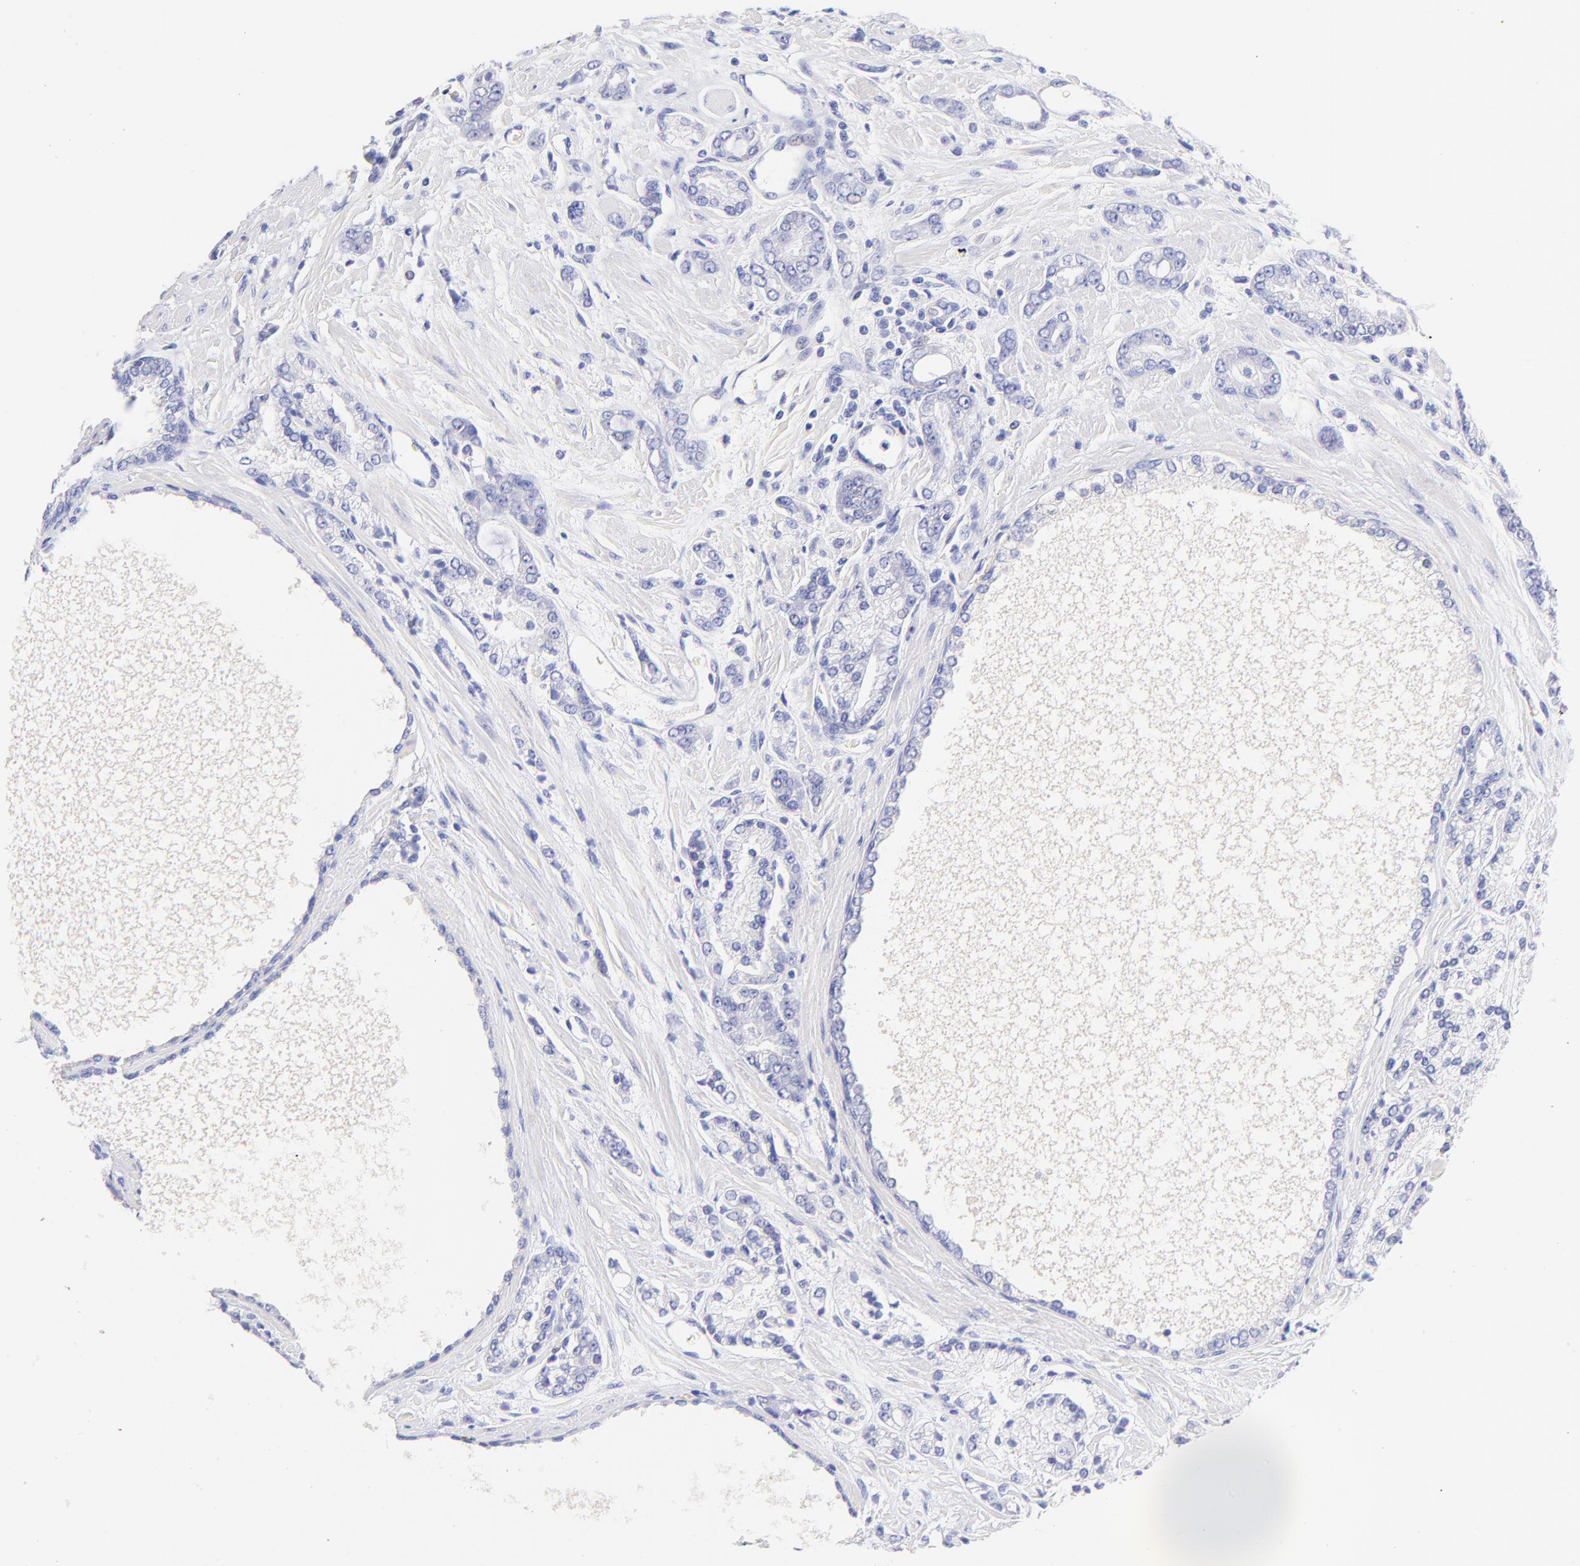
{"staining": {"intensity": "negative", "quantity": "none", "location": "none"}, "tissue": "prostate cancer", "cell_type": "Tumor cells", "image_type": "cancer", "snomed": [{"axis": "morphology", "description": "Adenocarcinoma, High grade"}, {"axis": "topography", "description": "Prostate"}], "caption": "Immunohistochemistry photomicrograph of prostate cancer stained for a protein (brown), which displays no expression in tumor cells. (DAB (3,3'-diaminobenzidine) IHC, high magnification).", "gene": "FRMPD3", "patient": {"sex": "male", "age": 71}}